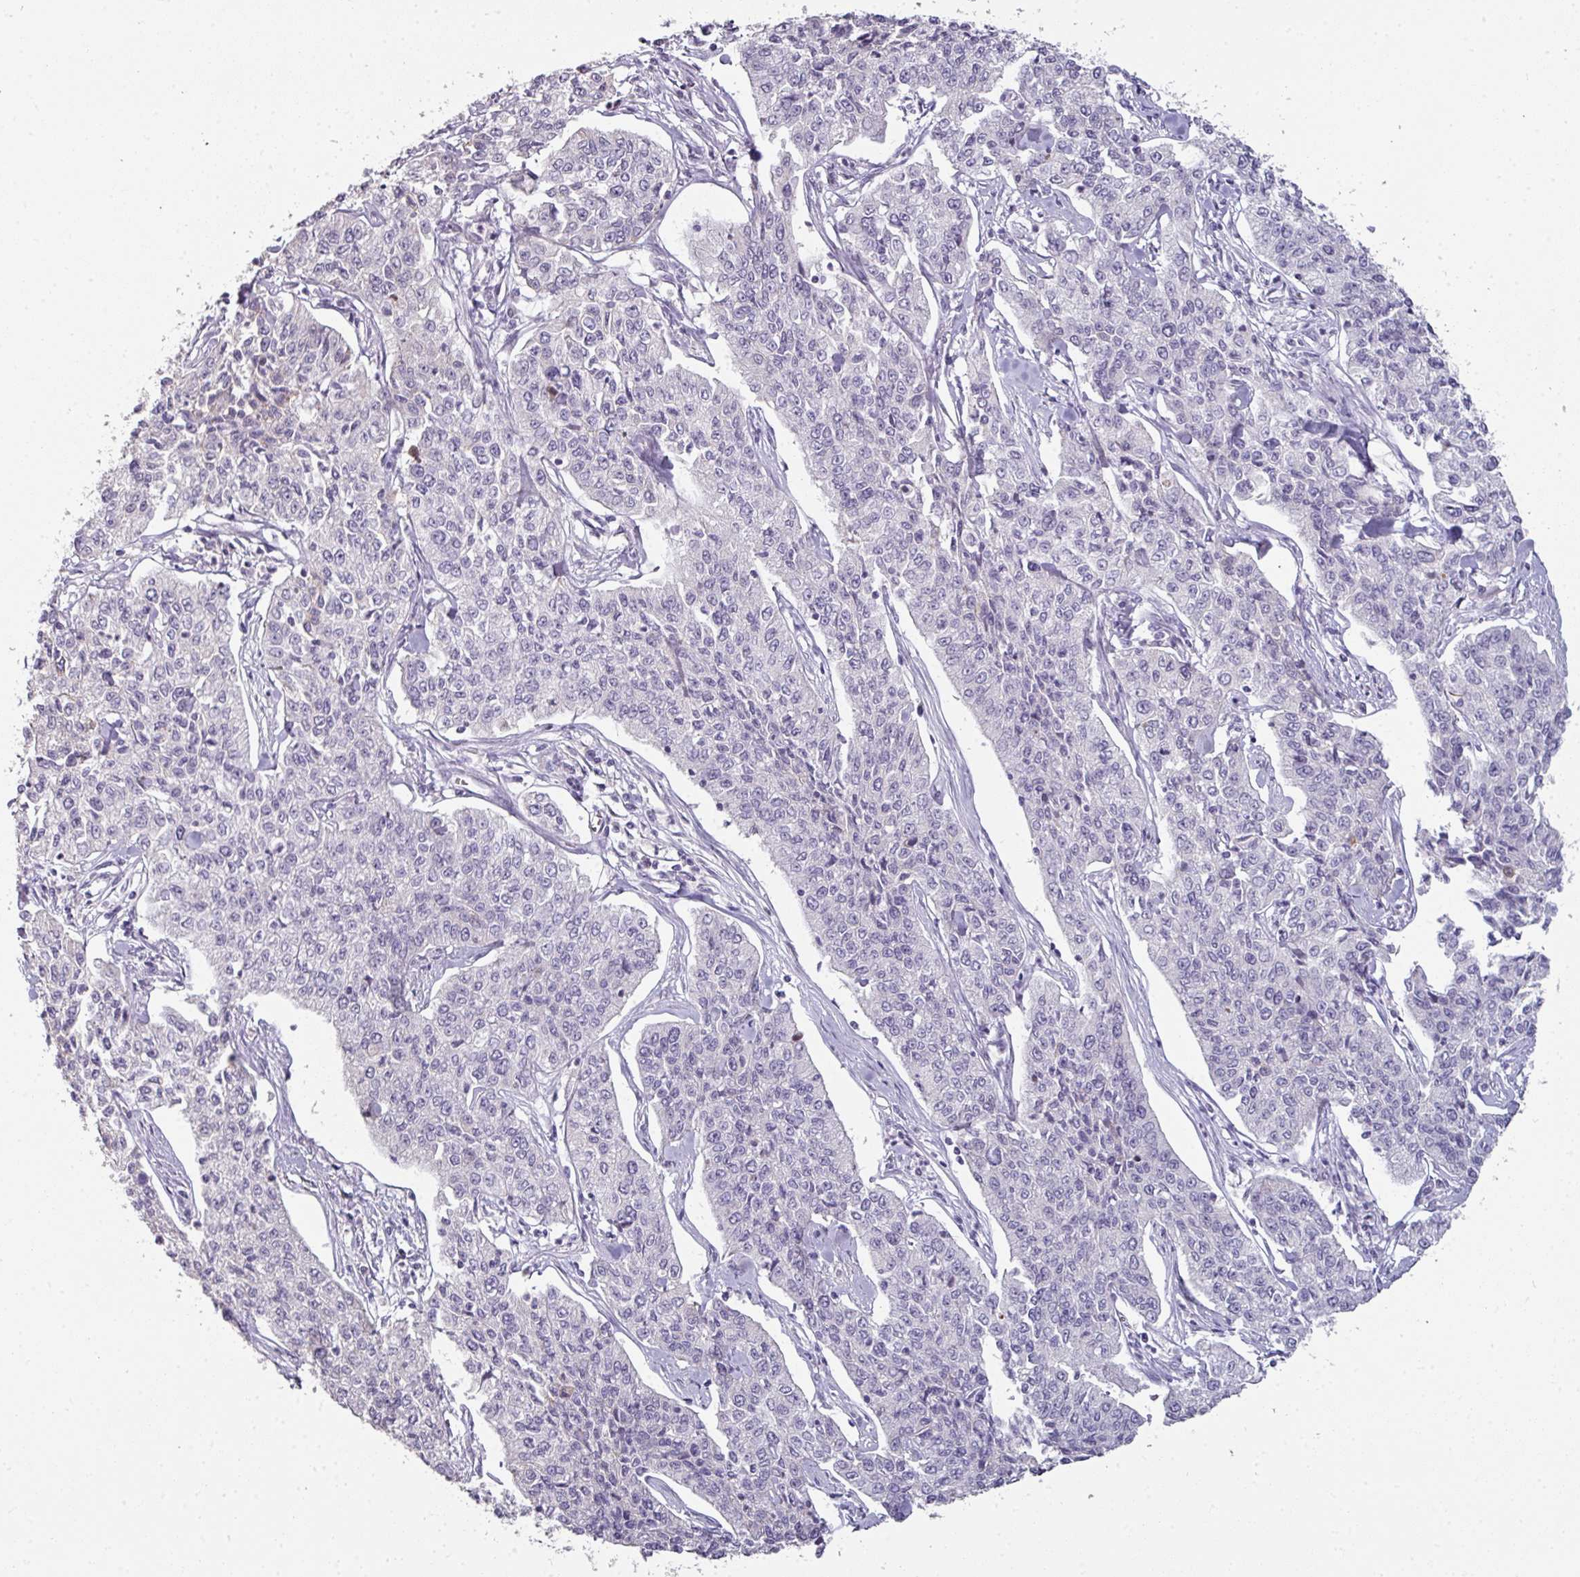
{"staining": {"intensity": "negative", "quantity": "none", "location": "none"}, "tissue": "cervical cancer", "cell_type": "Tumor cells", "image_type": "cancer", "snomed": [{"axis": "morphology", "description": "Squamous cell carcinoma, NOS"}, {"axis": "topography", "description": "Cervix"}], "caption": "Cervical cancer (squamous cell carcinoma) stained for a protein using IHC displays no positivity tumor cells.", "gene": "GTF2H3", "patient": {"sex": "female", "age": 35}}